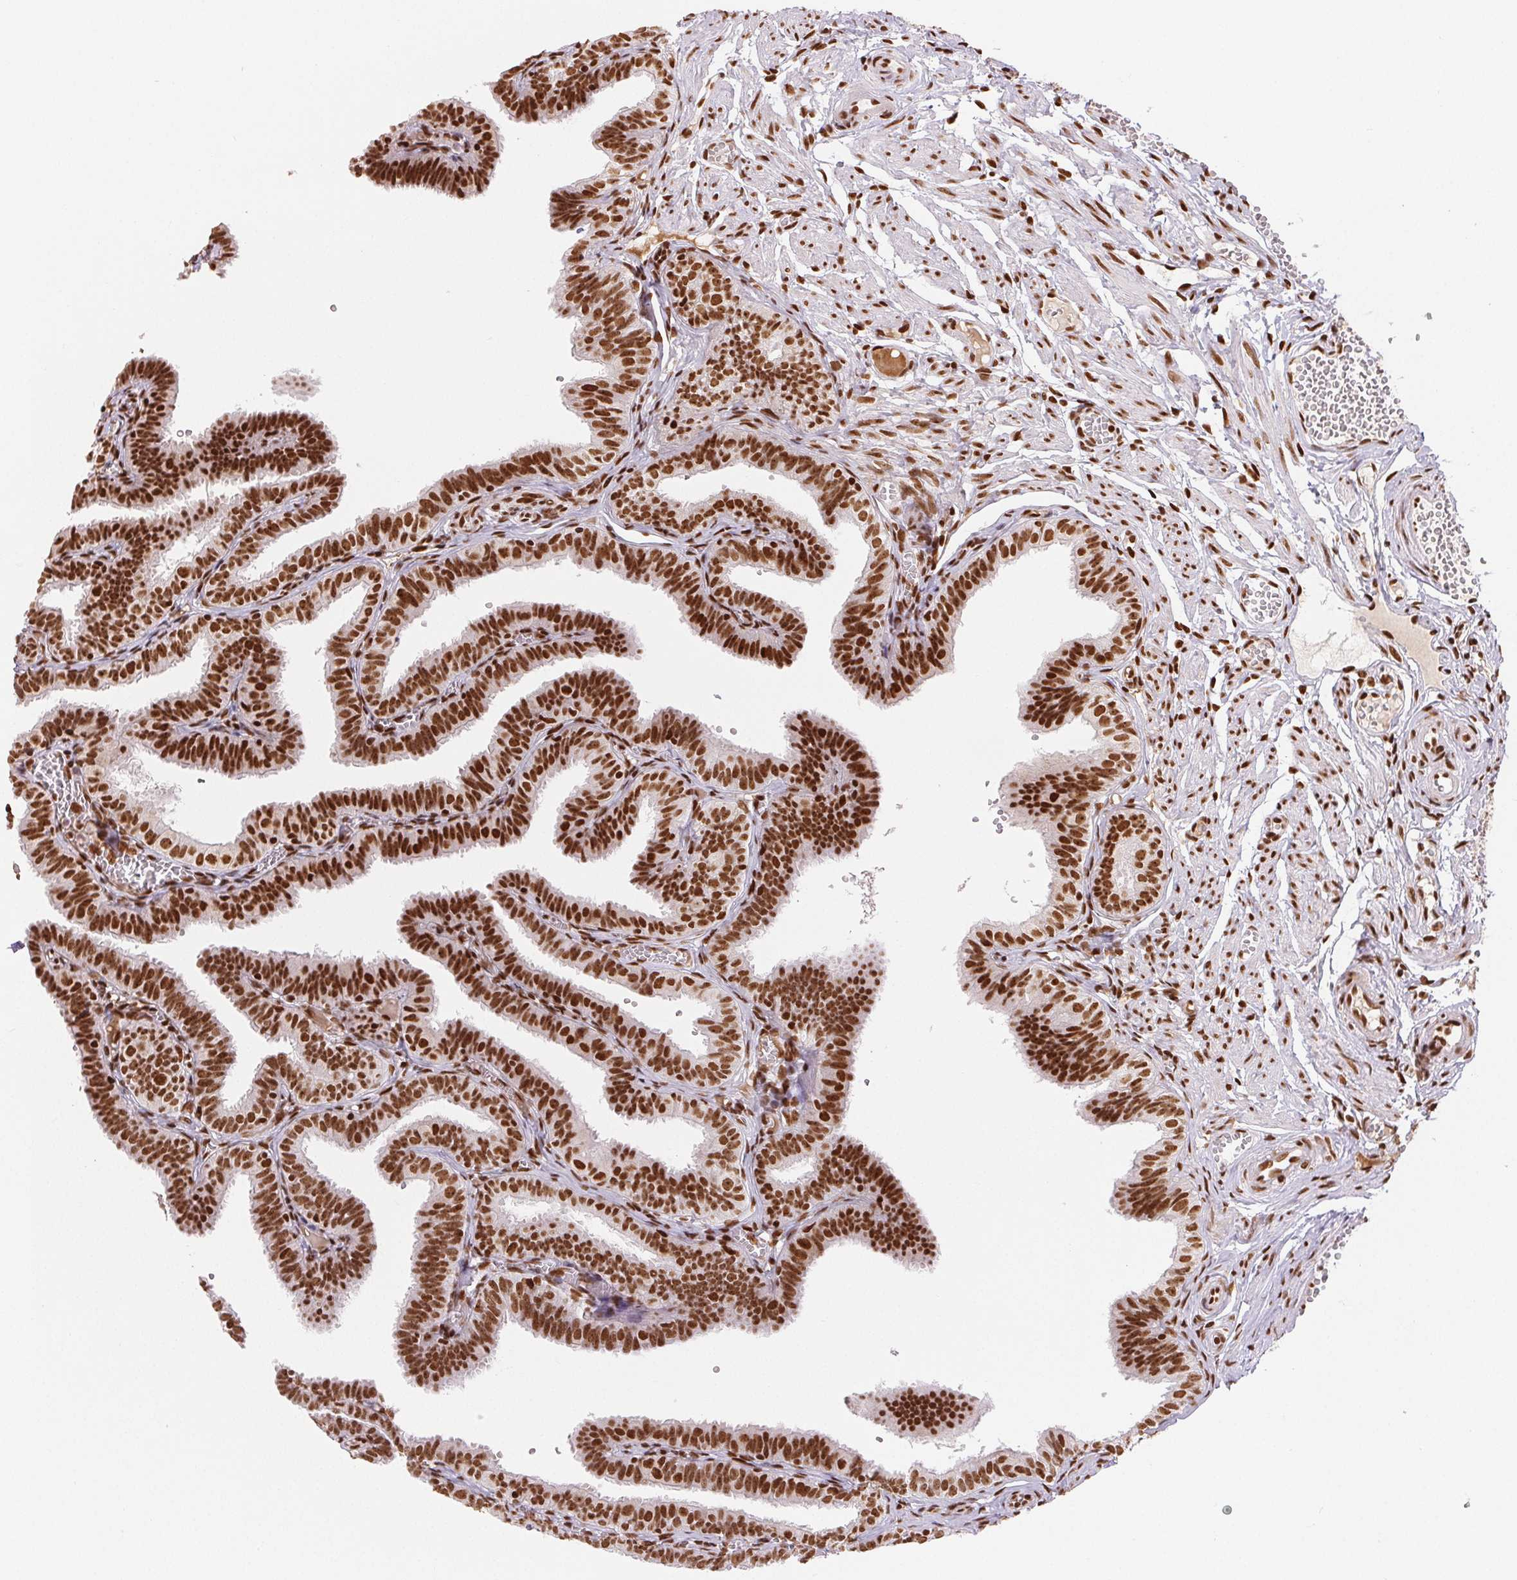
{"staining": {"intensity": "strong", "quantity": ">75%", "location": "nuclear"}, "tissue": "fallopian tube", "cell_type": "Glandular cells", "image_type": "normal", "snomed": [{"axis": "morphology", "description": "Normal tissue, NOS"}, {"axis": "topography", "description": "Fallopian tube"}], "caption": "Strong nuclear positivity for a protein is appreciated in about >75% of glandular cells of benign fallopian tube using immunohistochemistry (IHC).", "gene": "ZNF80", "patient": {"sex": "female", "age": 25}}